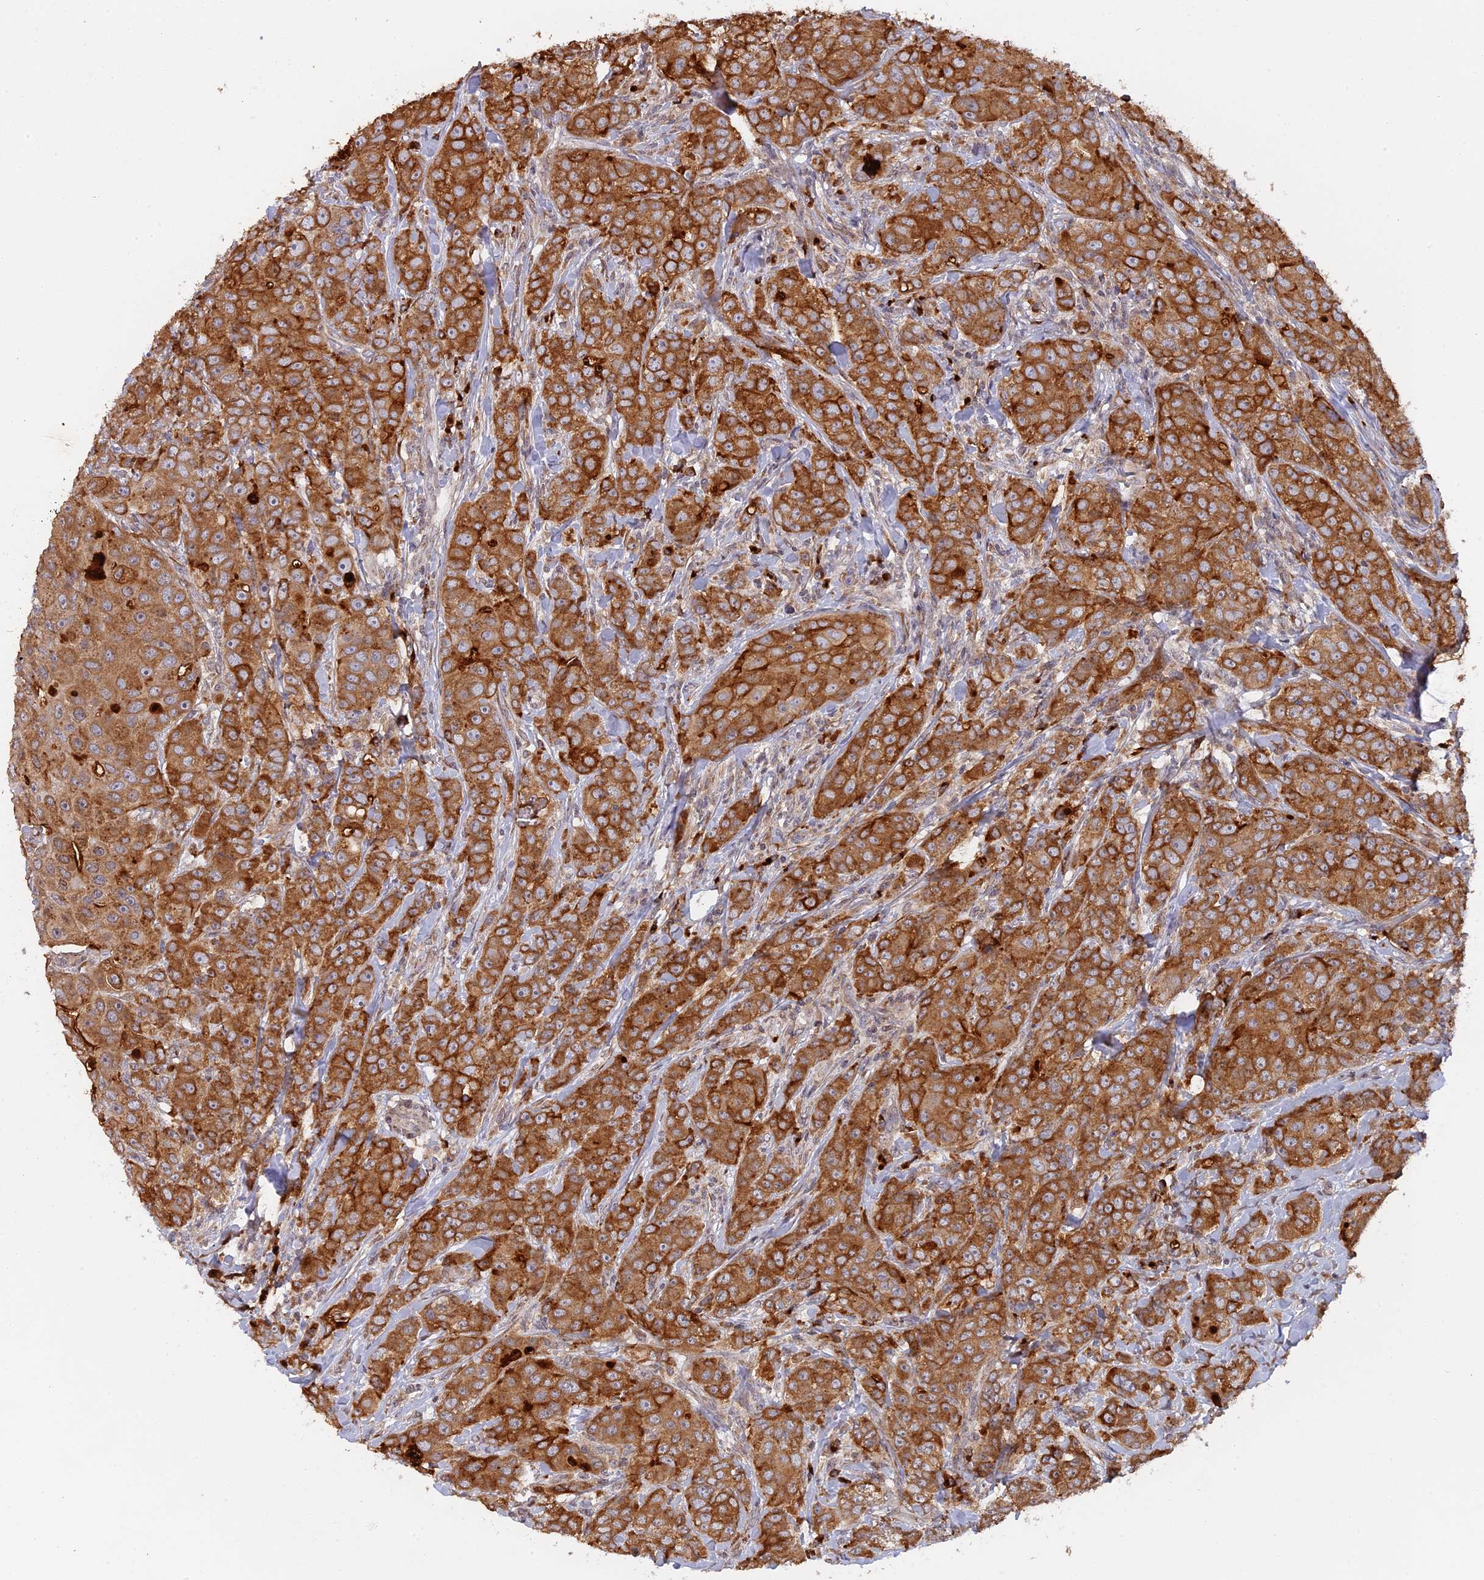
{"staining": {"intensity": "strong", "quantity": ">75%", "location": "cytoplasmic/membranous"}, "tissue": "breast cancer", "cell_type": "Tumor cells", "image_type": "cancer", "snomed": [{"axis": "morphology", "description": "Duct carcinoma"}, {"axis": "topography", "description": "Breast"}], "caption": "Brown immunohistochemical staining in breast infiltrating ductal carcinoma shows strong cytoplasmic/membranous expression in about >75% of tumor cells.", "gene": "SNX17", "patient": {"sex": "female", "age": 43}}